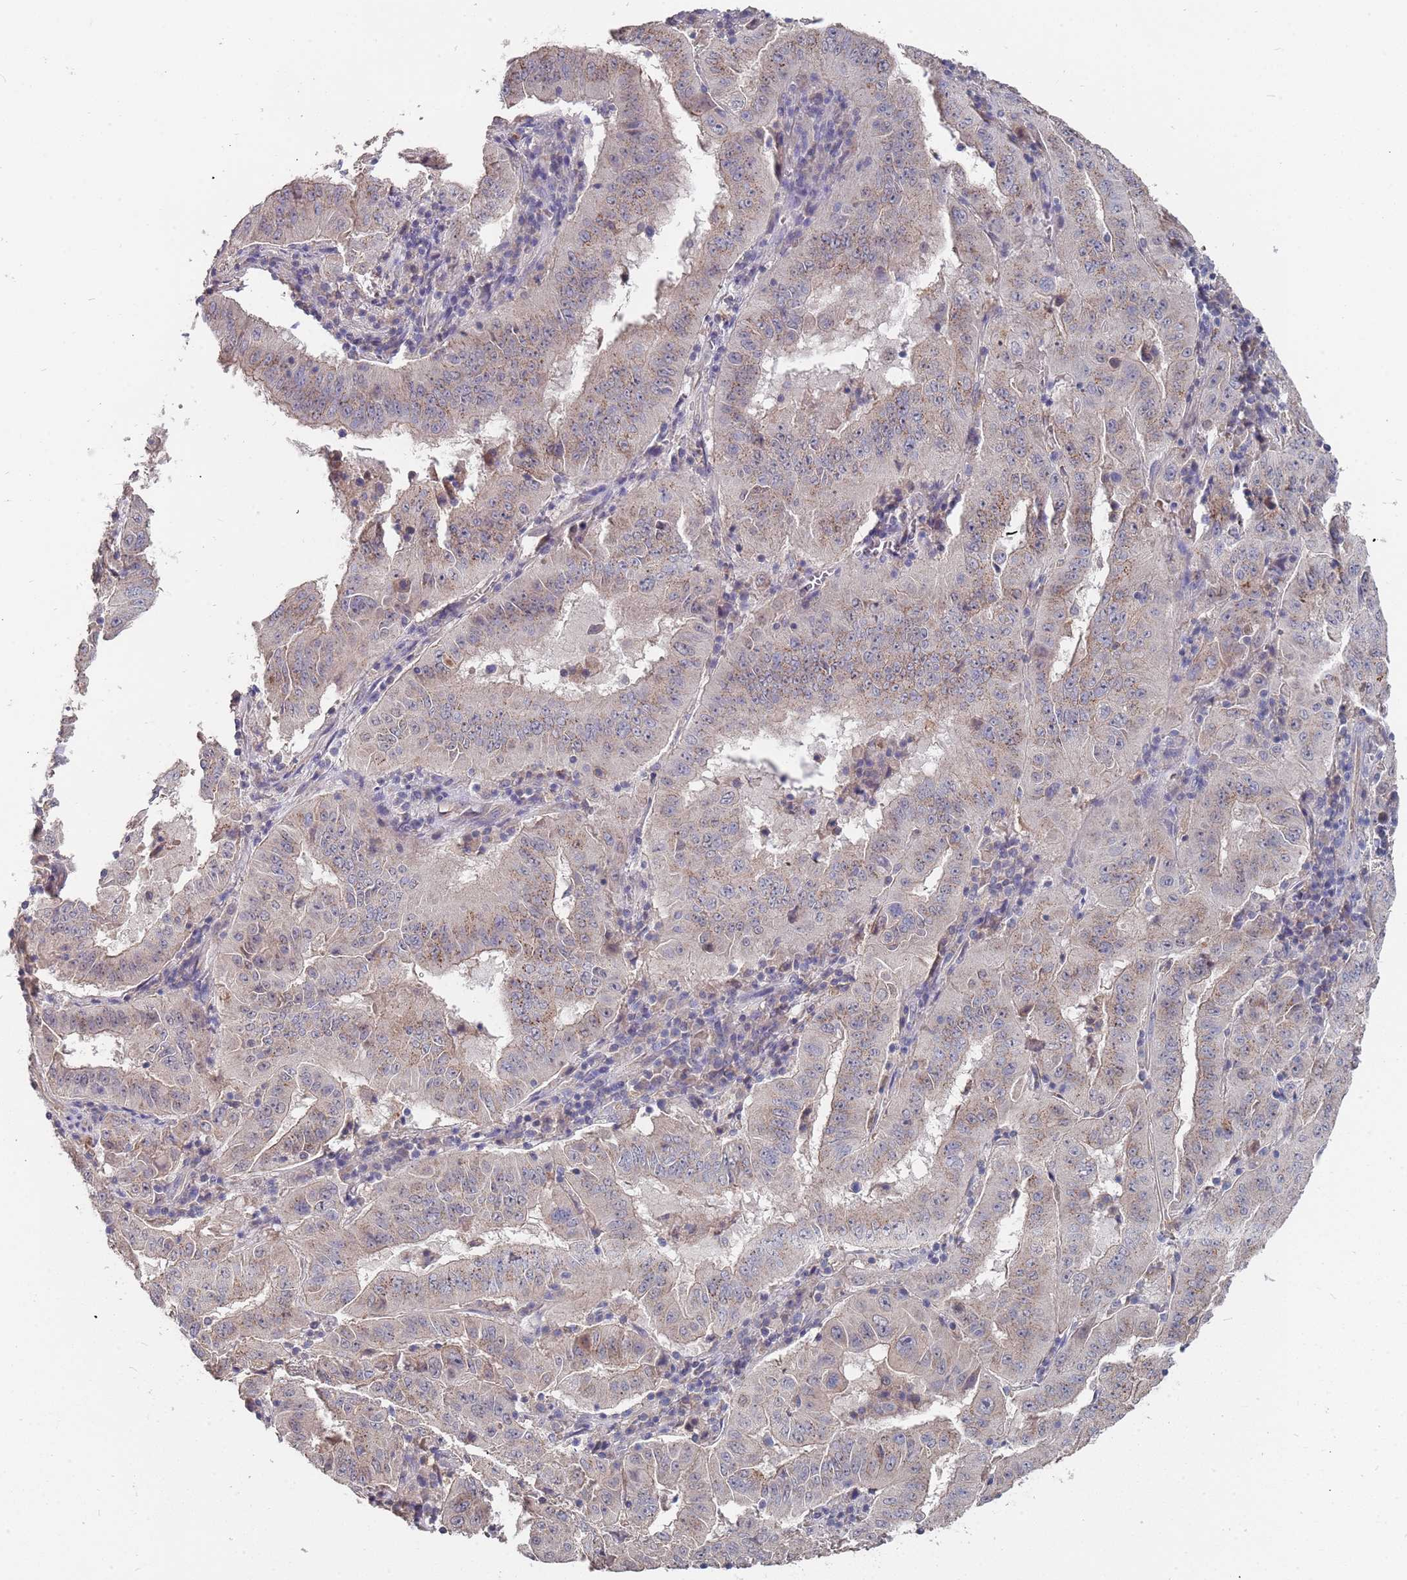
{"staining": {"intensity": "negative", "quantity": "none", "location": "none"}, "tissue": "pancreatic cancer", "cell_type": "Tumor cells", "image_type": "cancer", "snomed": [{"axis": "morphology", "description": "Adenocarcinoma, NOS"}, {"axis": "topography", "description": "Pancreas"}], "caption": "Human adenocarcinoma (pancreatic) stained for a protein using immunohistochemistry (IHC) demonstrates no staining in tumor cells.", "gene": "TCEANC2", "patient": {"sex": "male", "age": 63}}